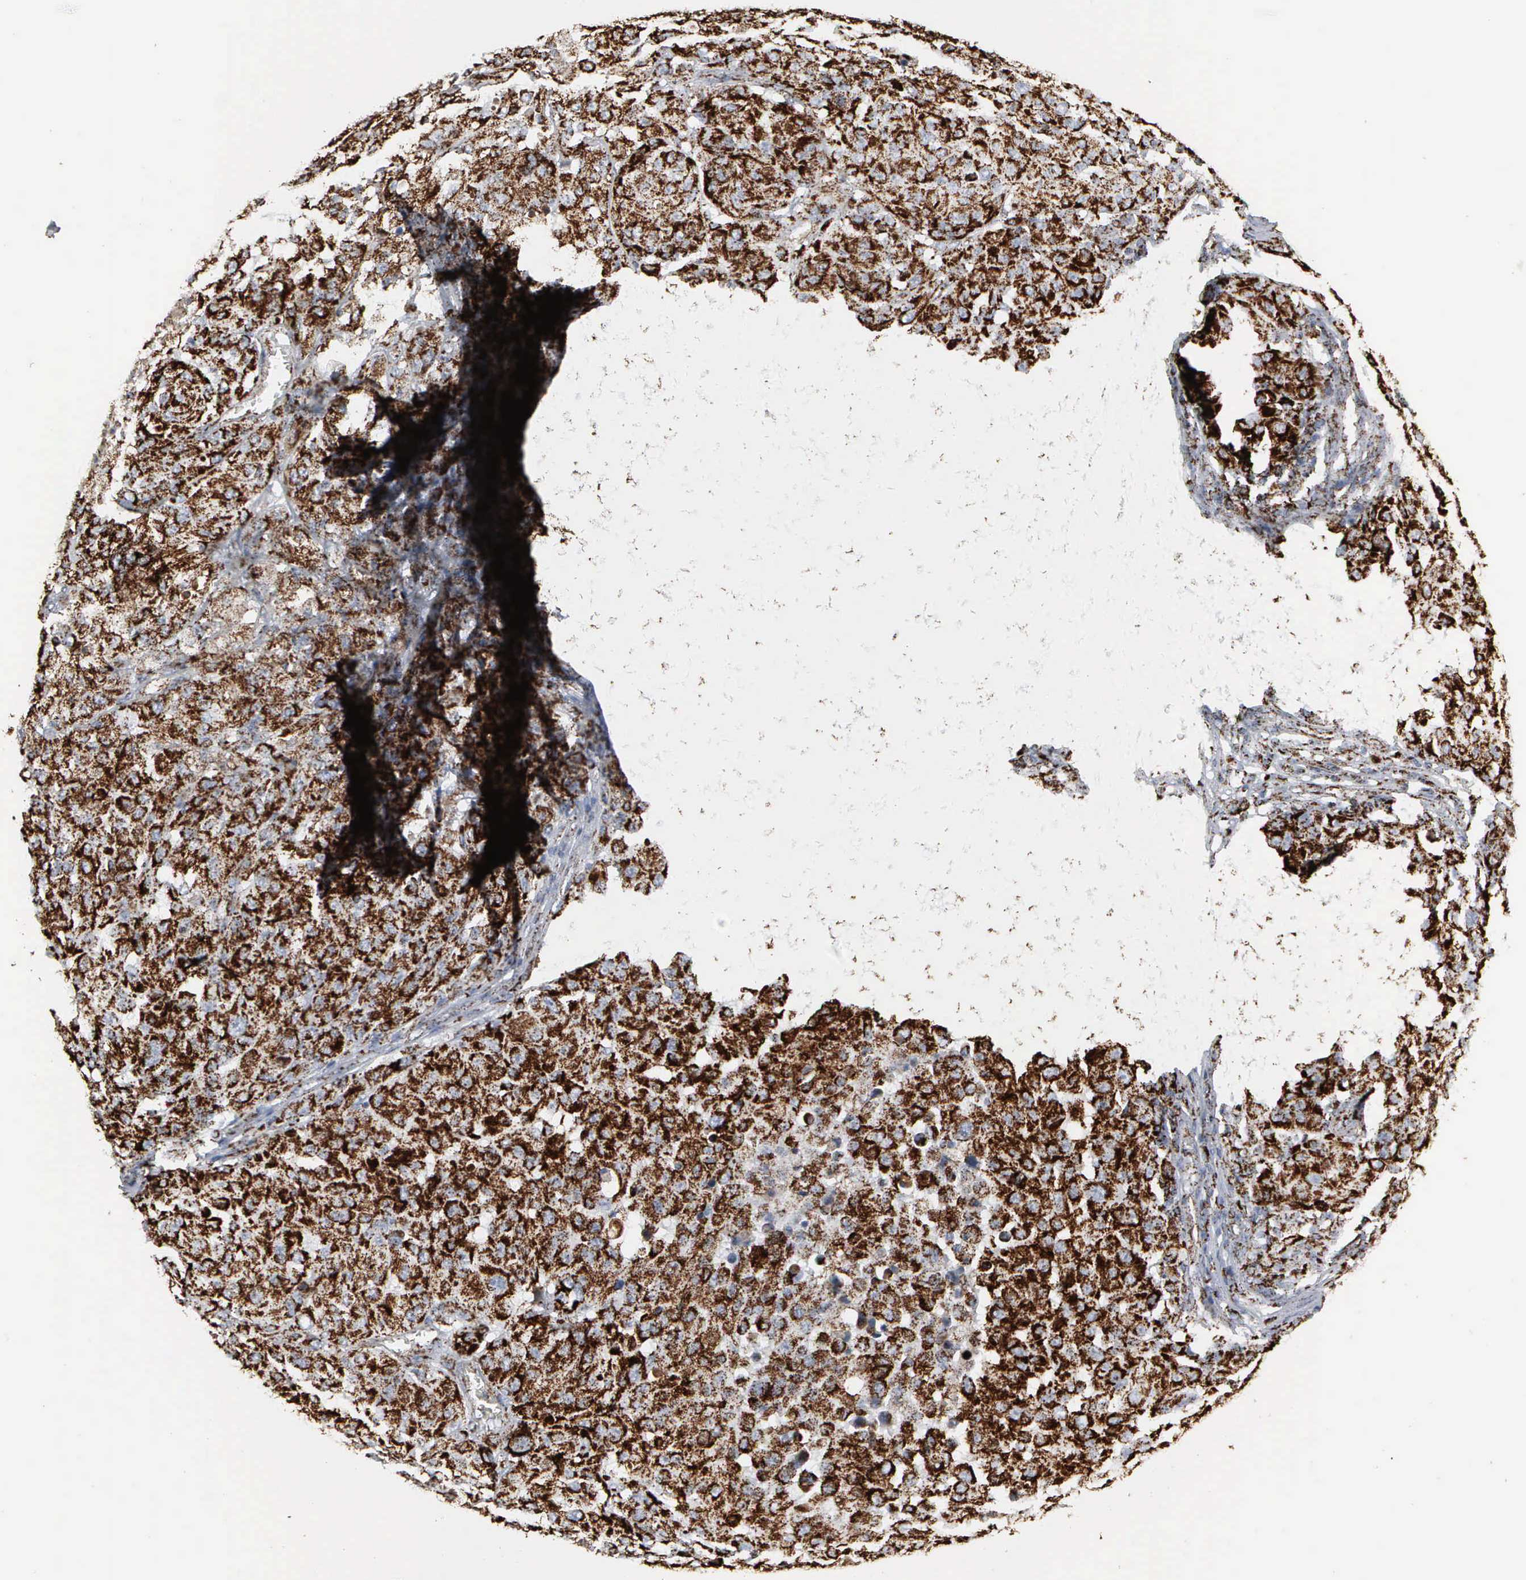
{"staining": {"intensity": "strong", "quantity": ">75%", "location": "cytoplasmic/membranous"}, "tissue": "melanoma", "cell_type": "Tumor cells", "image_type": "cancer", "snomed": [{"axis": "morphology", "description": "Malignant melanoma, NOS"}, {"axis": "topography", "description": "Skin"}], "caption": "Tumor cells exhibit strong cytoplasmic/membranous staining in approximately >75% of cells in malignant melanoma.", "gene": "HSPA9", "patient": {"sex": "female", "age": 77}}